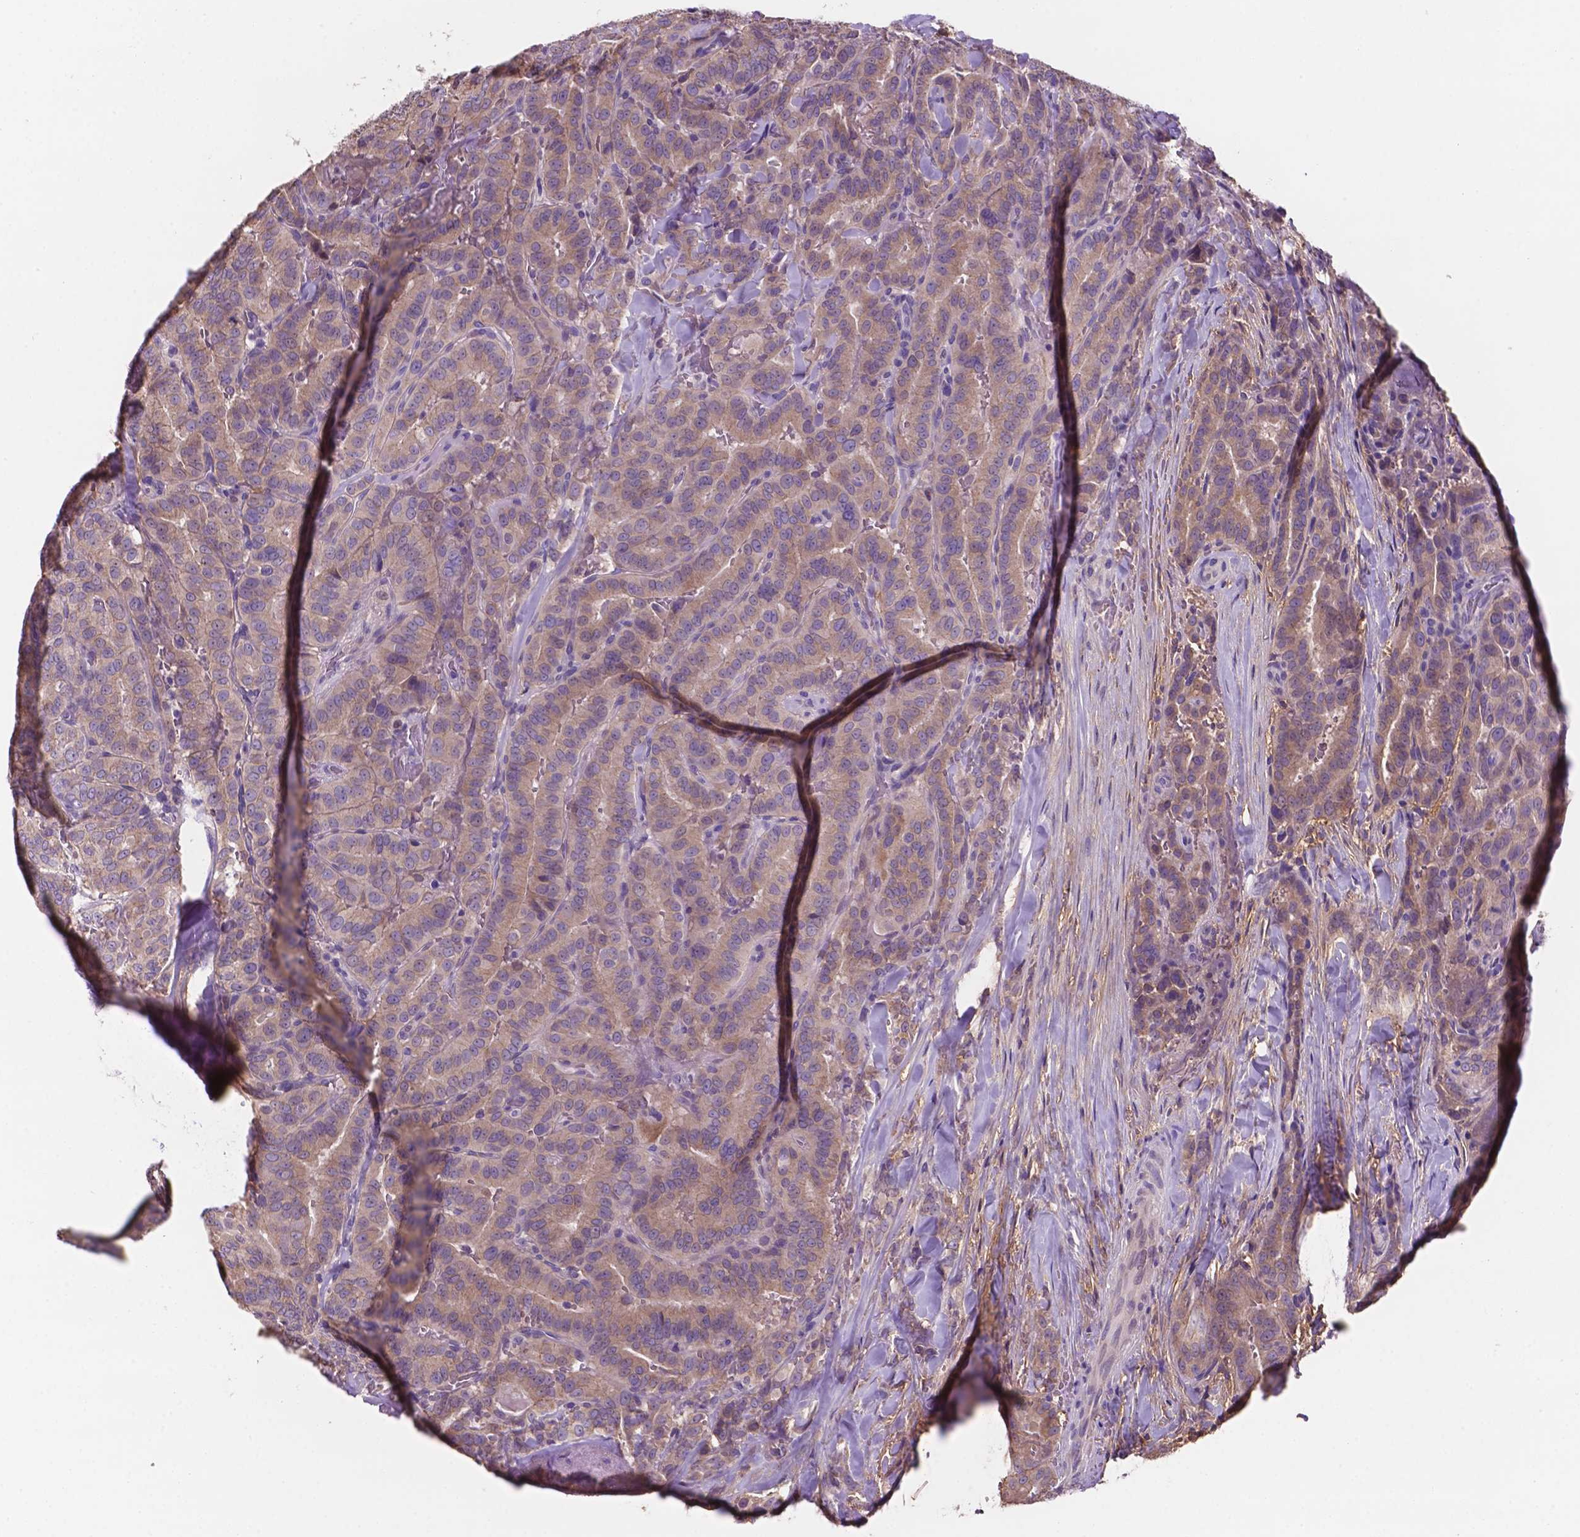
{"staining": {"intensity": "weak", "quantity": "25%-75%", "location": "cytoplasmic/membranous"}, "tissue": "thyroid cancer", "cell_type": "Tumor cells", "image_type": "cancer", "snomed": [{"axis": "morphology", "description": "Papillary adenocarcinoma, NOS"}, {"axis": "topography", "description": "Thyroid gland"}], "caption": "Thyroid papillary adenocarcinoma tissue shows weak cytoplasmic/membranous positivity in about 25%-75% of tumor cells, visualized by immunohistochemistry. (DAB (3,3'-diaminobenzidine) IHC, brown staining for protein, blue staining for nuclei).", "gene": "MKRN2OS", "patient": {"sex": "male", "age": 61}}